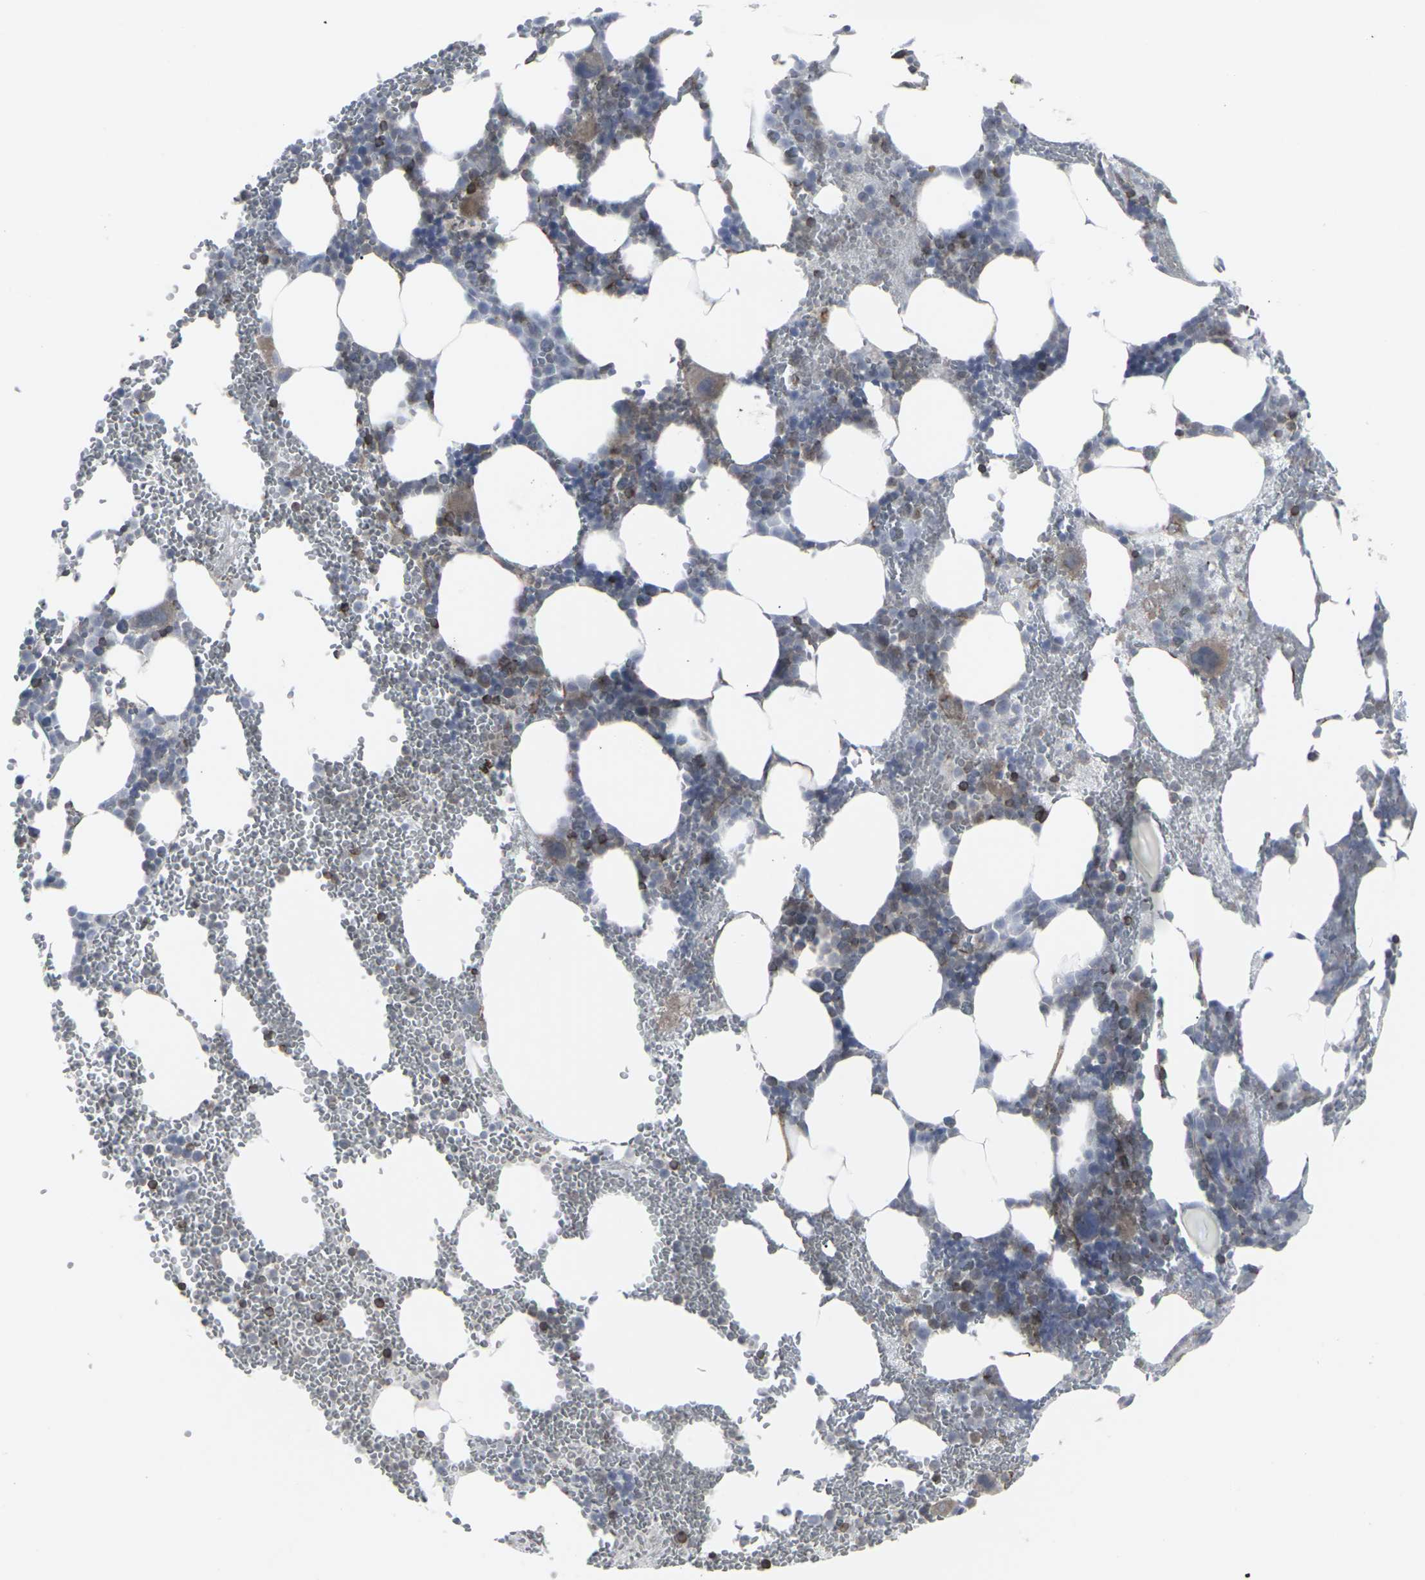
{"staining": {"intensity": "moderate", "quantity": "<25%", "location": "cytoplasmic/membranous"}, "tissue": "bone marrow", "cell_type": "Hematopoietic cells", "image_type": "normal", "snomed": [{"axis": "morphology", "description": "Normal tissue, NOS"}, {"axis": "morphology", "description": "Inflammation, NOS"}, {"axis": "topography", "description": "Bone marrow"}], "caption": "An image of human bone marrow stained for a protein displays moderate cytoplasmic/membranous brown staining in hematopoietic cells. The staining was performed using DAB, with brown indicating positive protein expression. Nuclei are stained blue with hematoxylin.", "gene": "APOBEC2", "patient": {"sex": "female", "age": 76}}